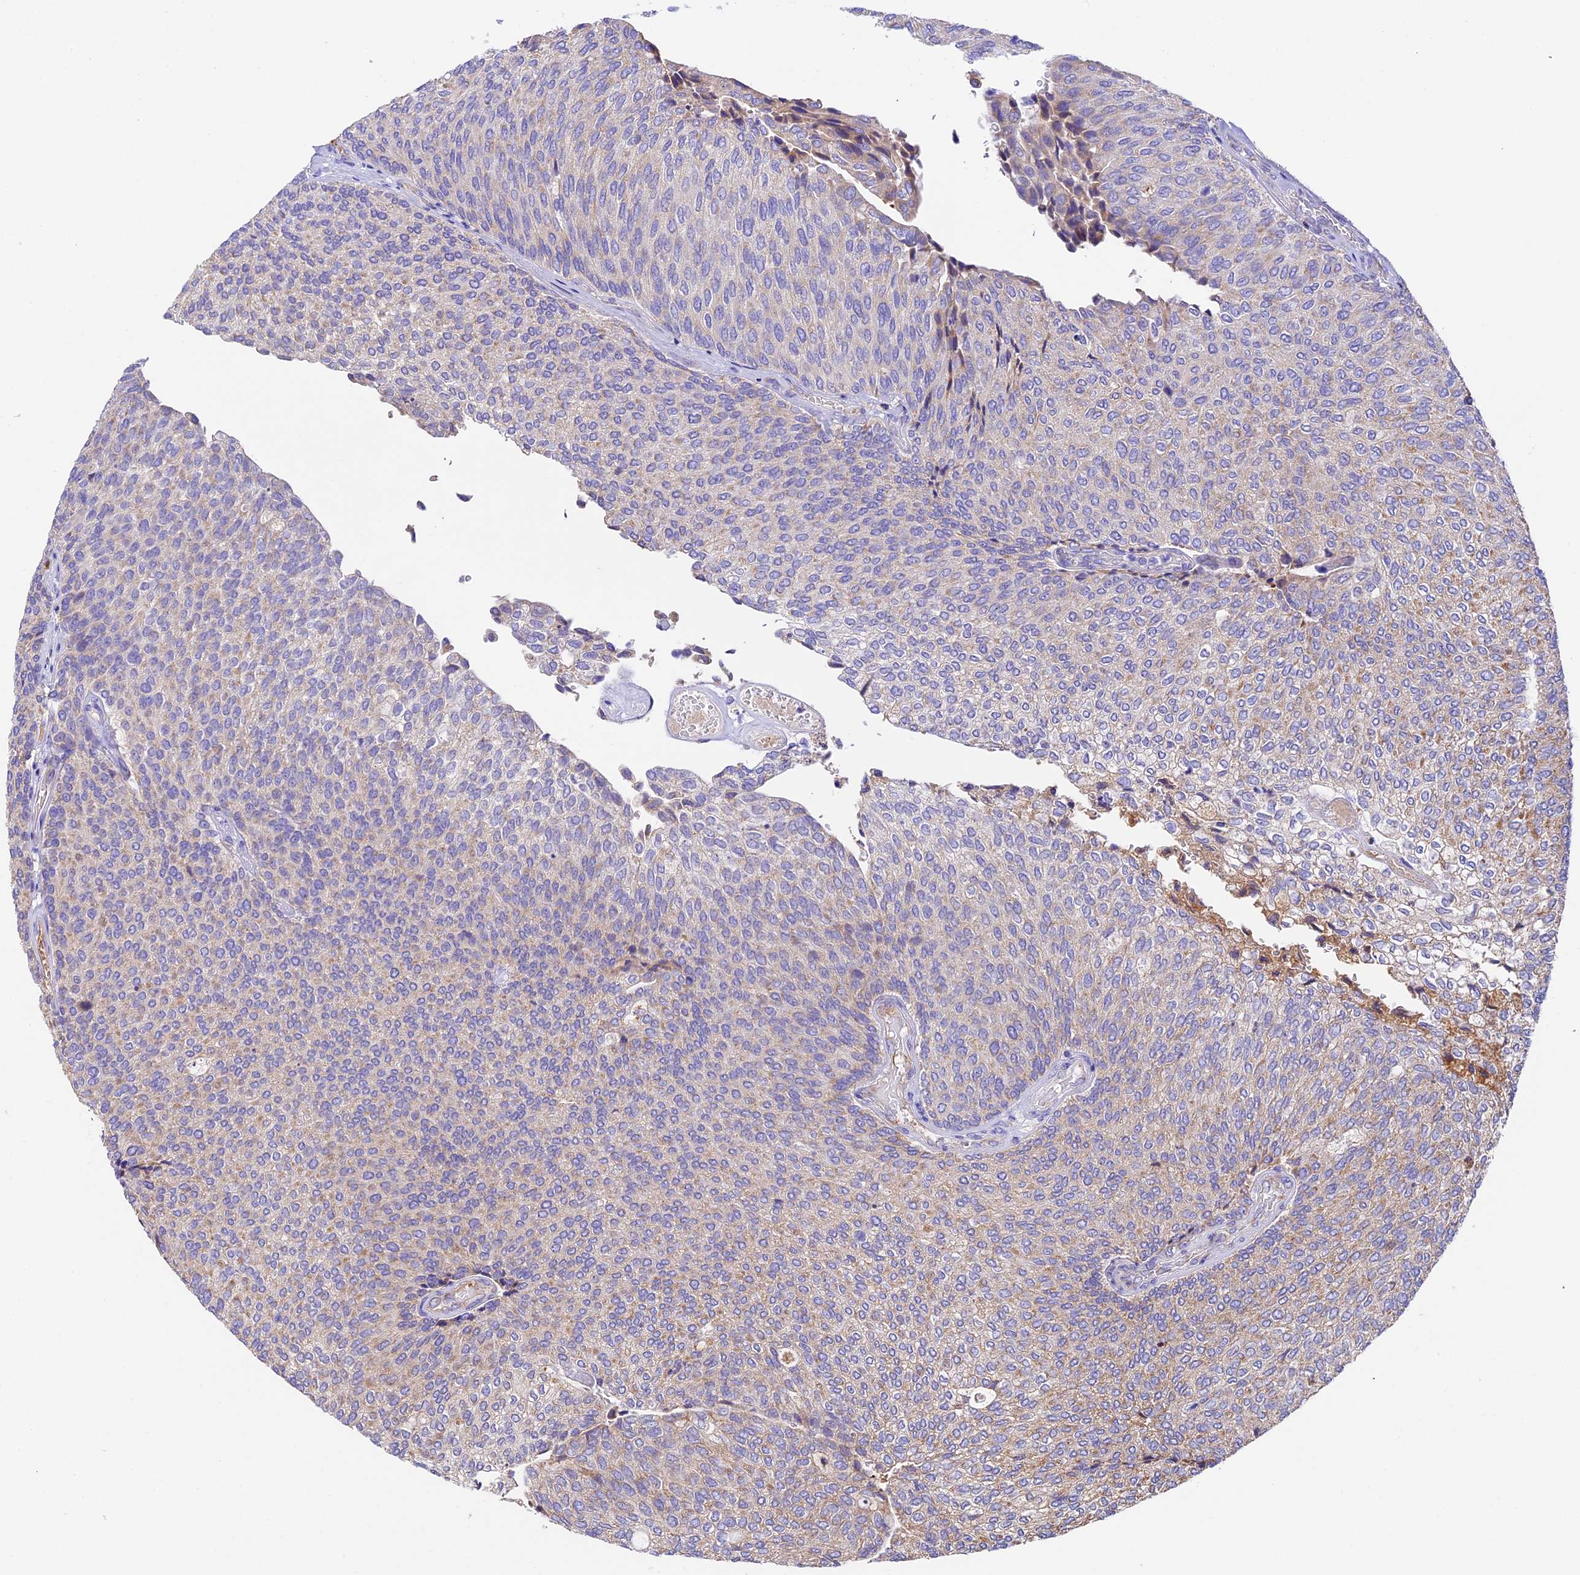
{"staining": {"intensity": "weak", "quantity": "<25%", "location": "cytoplasmic/membranous"}, "tissue": "urothelial cancer", "cell_type": "Tumor cells", "image_type": "cancer", "snomed": [{"axis": "morphology", "description": "Urothelial carcinoma, Low grade"}, {"axis": "topography", "description": "Urinary bladder"}], "caption": "DAB (3,3'-diaminobenzidine) immunohistochemical staining of human urothelial carcinoma (low-grade) displays no significant positivity in tumor cells. (DAB immunohistochemistry (IHC) with hematoxylin counter stain).", "gene": "OCEL1", "patient": {"sex": "female", "age": 79}}